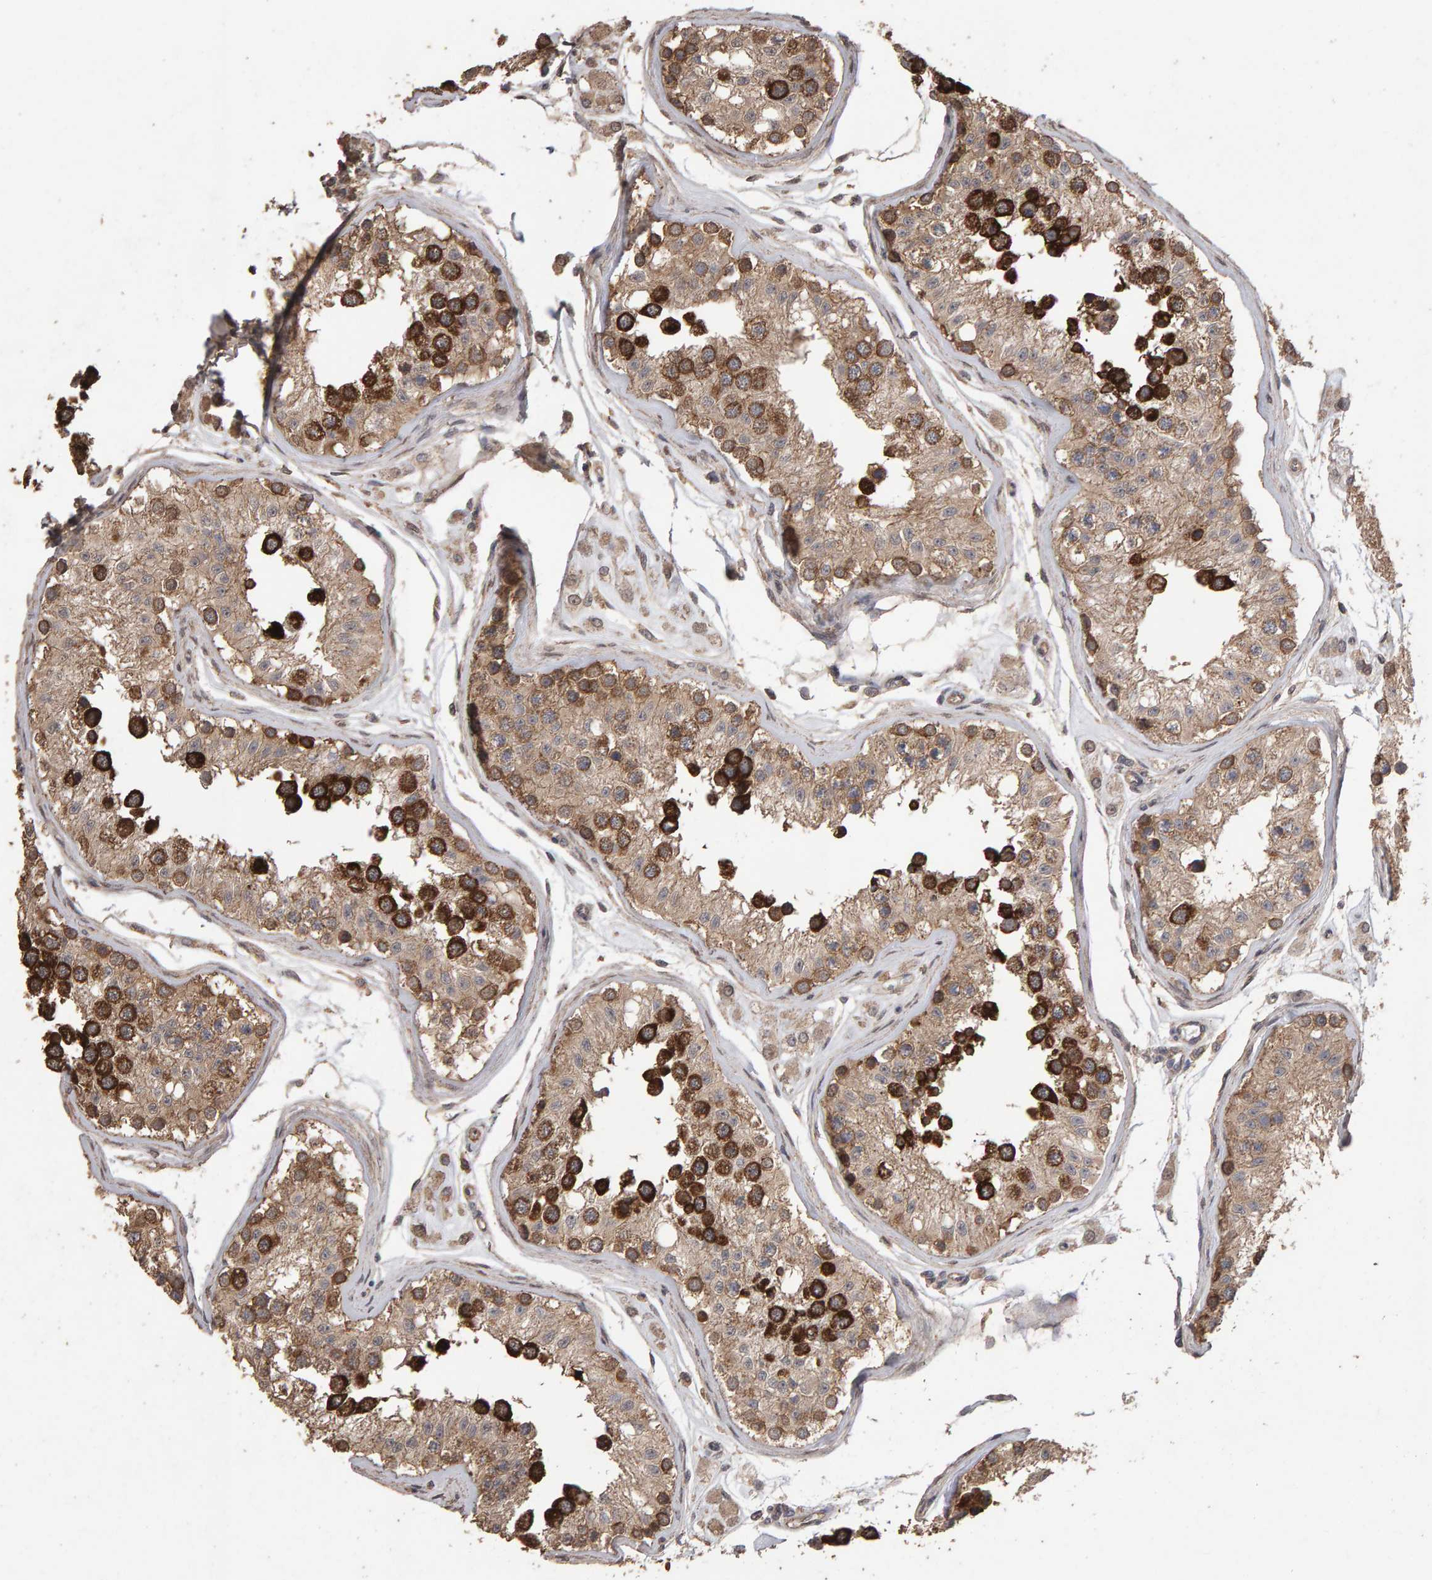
{"staining": {"intensity": "strong", "quantity": ">75%", "location": "cytoplasmic/membranous"}, "tissue": "testis", "cell_type": "Cells in seminiferous ducts", "image_type": "normal", "snomed": [{"axis": "morphology", "description": "Normal tissue, NOS"}, {"axis": "morphology", "description": "Adenocarcinoma, metastatic, NOS"}, {"axis": "topography", "description": "Testis"}], "caption": "Strong cytoplasmic/membranous protein positivity is present in about >75% of cells in seminiferous ducts in testis.", "gene": "SCRIB", "patient": {"sex": "male", "age": 26}}